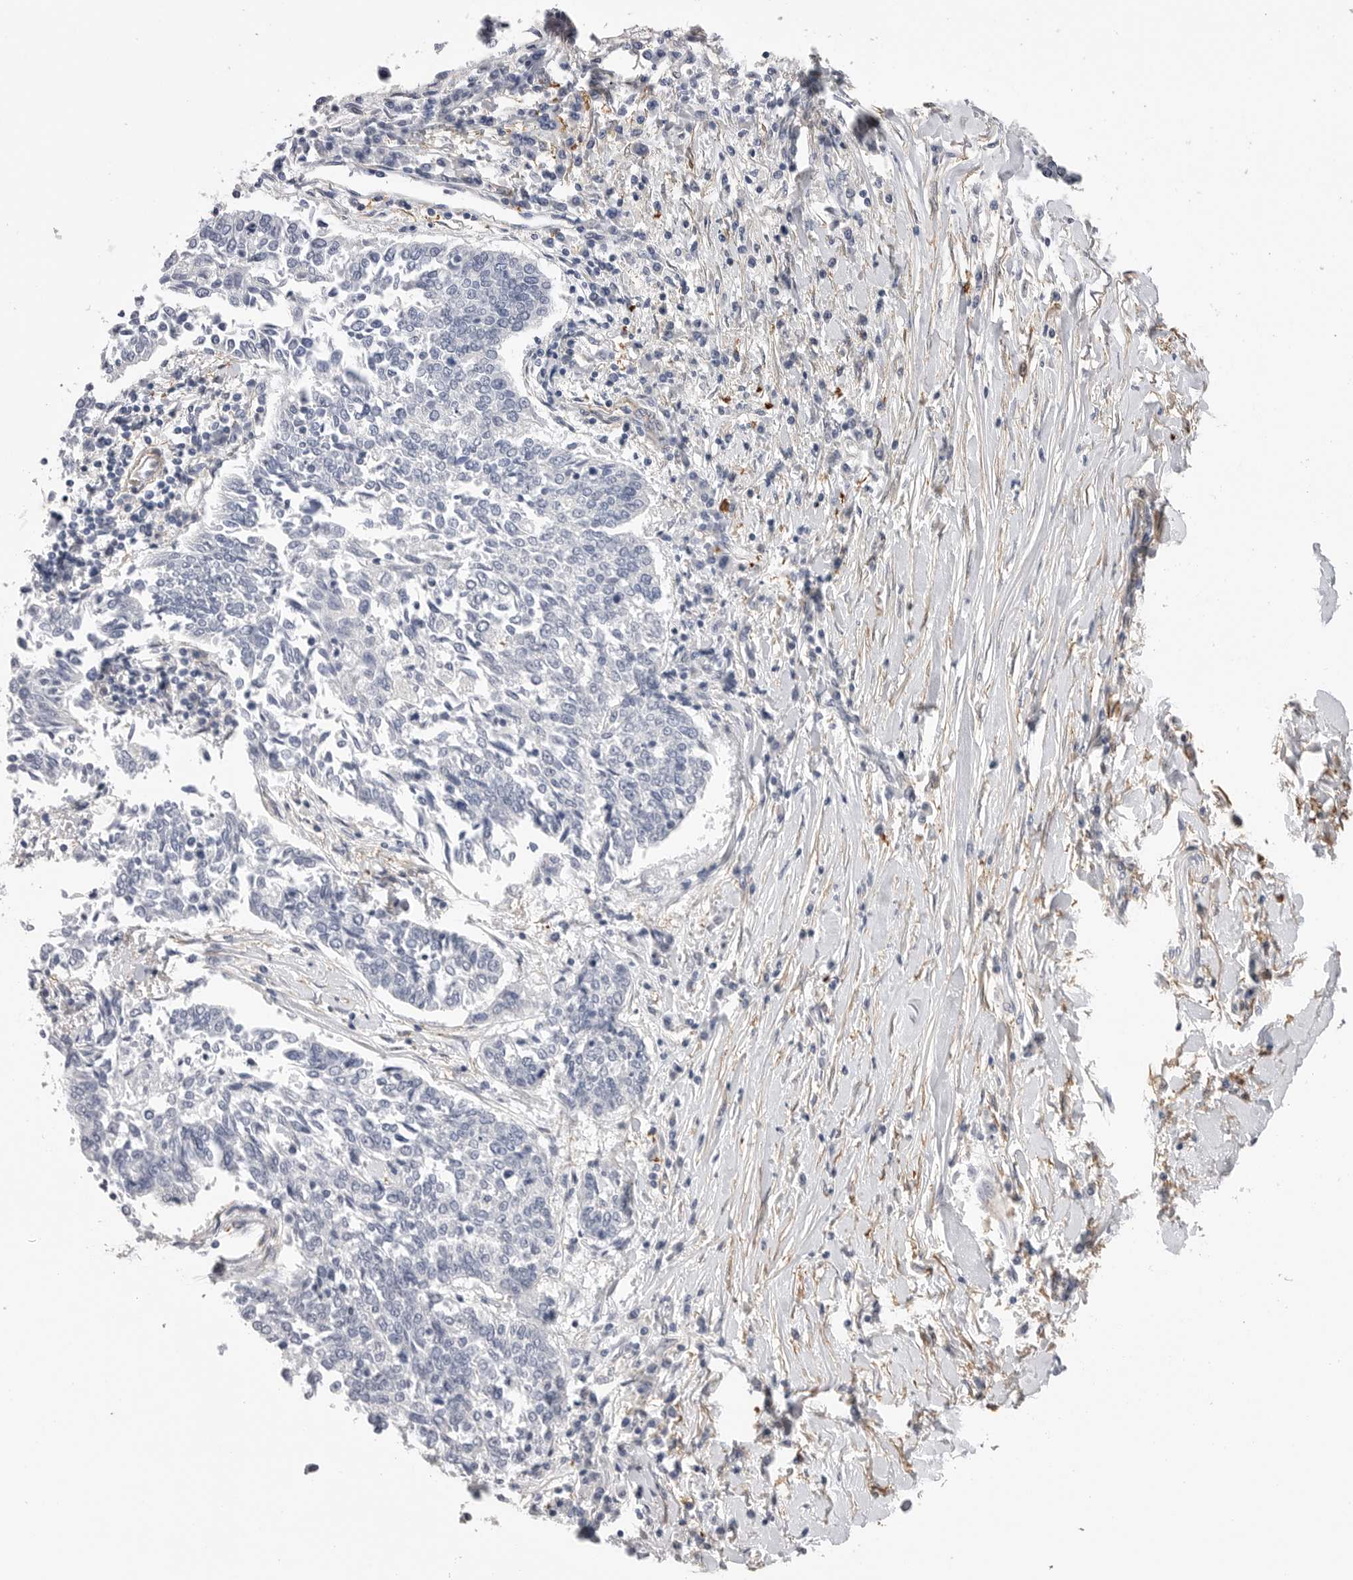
{"staining": {"intensity": "negative", "quantity": "none", "location": "none"}, "tissue": "lung cancer", "cell_type": "Tumor cells", "image_type": "cancer", "snomed": [{"axis": "morphology", "description": "Normal tissue, NOS"}, {"axis": "morphology", "description": "Squamous cell carcinoma, NOS"}, {"axis": "topography", "description": "Cartilage tissue"}, {"axis": "topography", "description": "Bronchus"}, {"axis": "topography", "description": "Lung"}, {"axis": "topography", "description": "Peripheral nerve tissue"}], "caption": "Tumor cells show no significant protein expression in squamous cell carcinoma (lung).", "gene": "AKAP12", "patient": {"sex": "female", "age": 49}}